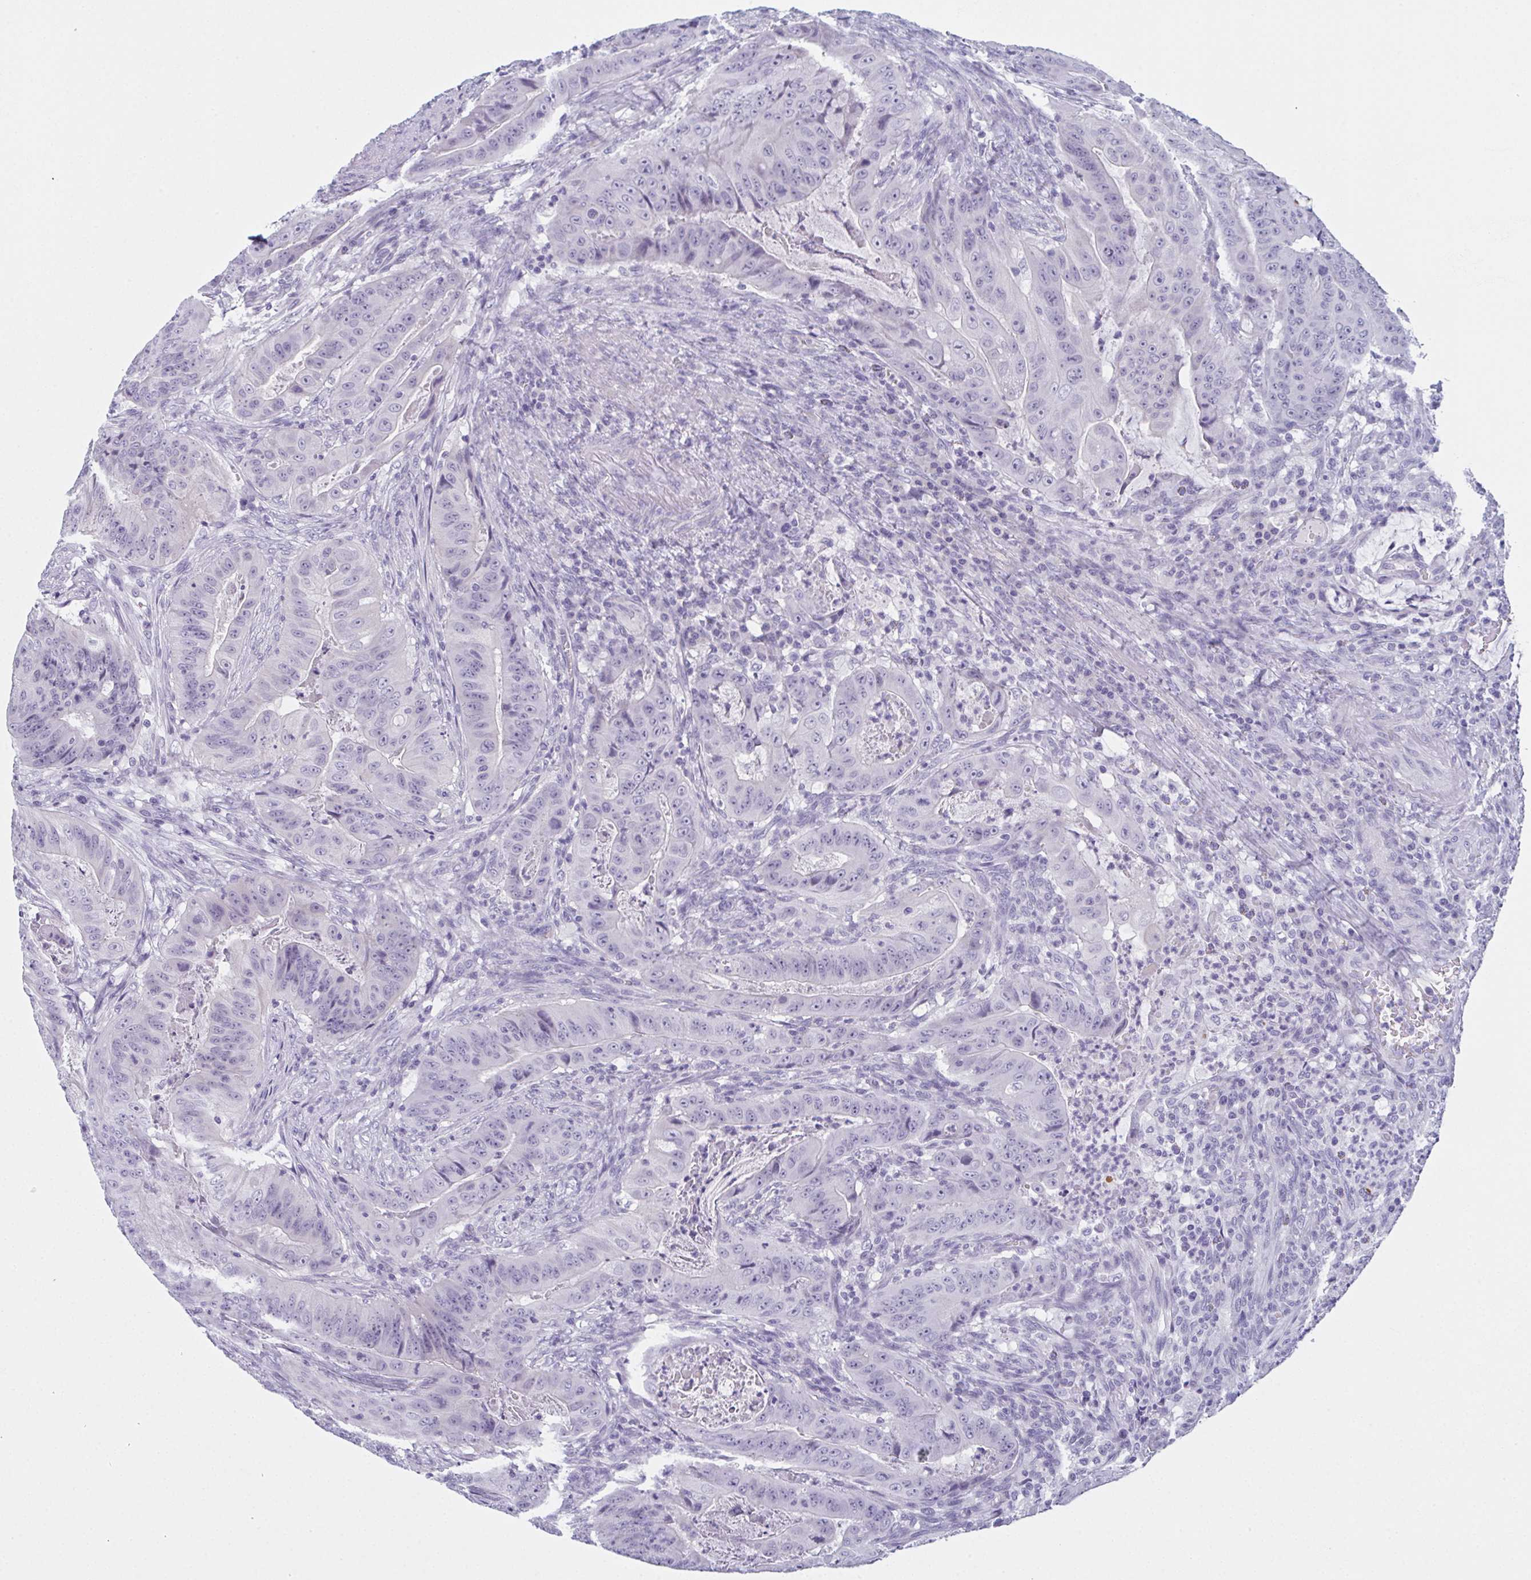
{"staining": {"intensity": "negative", "quantity": "none", "location": "none"}, "tissue": "colorectal cancer", "cell_type": "Tumor cells", "image_type": "cancer", "snomed": [{"axis": "morphology", "description": "Adenocarcinoma, NOS"}, {"axis": "topography", "description": "Colon"}], "caption": "Colorectal cancer was stained to show a protein in brown. There is no significant expression in tumor cells.", "gene": "SLC36A2", "patient": {"sex": "male", "age": 33}}